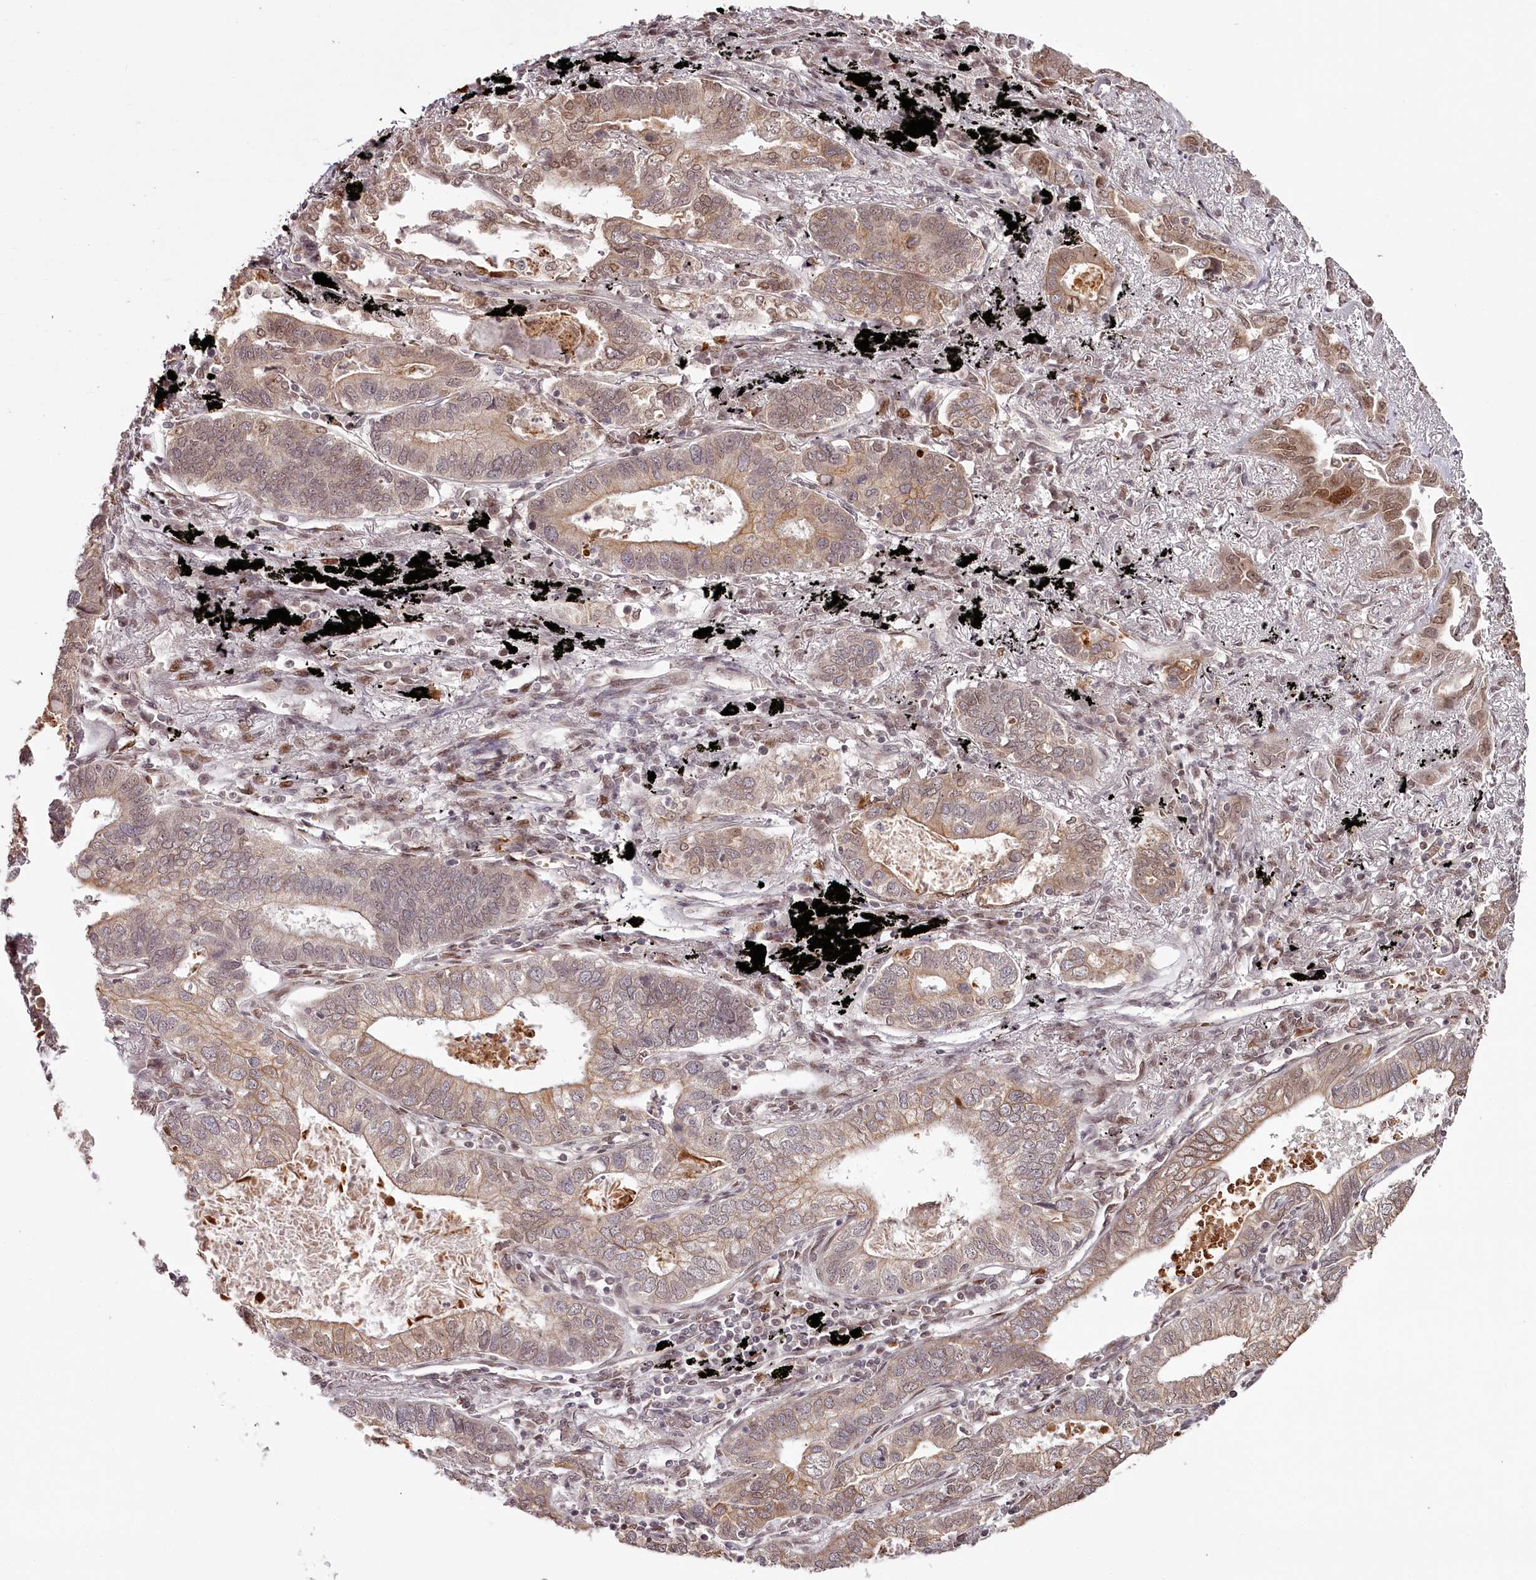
{"staining": {"intensity": "moderate", "quantity": "<25%", "location": "cytoplasmic/membranous,nuclear"}, "tissue": "lung cancer", "cell_type": "Tumor cells", "image_type": "cancer", "snomed": [{"axis": "morphology", "description": "Adenocarcinoma, NOS"}, {"axis": "topography", "description": "Lung"}], "caption": "Brown immunohistochemical staining in human lung cancer (adenocarcinoma) shows moderate cytoplasmic/membranous and nuclear staining in approximately <25% of tumor cells.", "gene": "THYN1", "patient": {"sex": "male", "age": 67}}